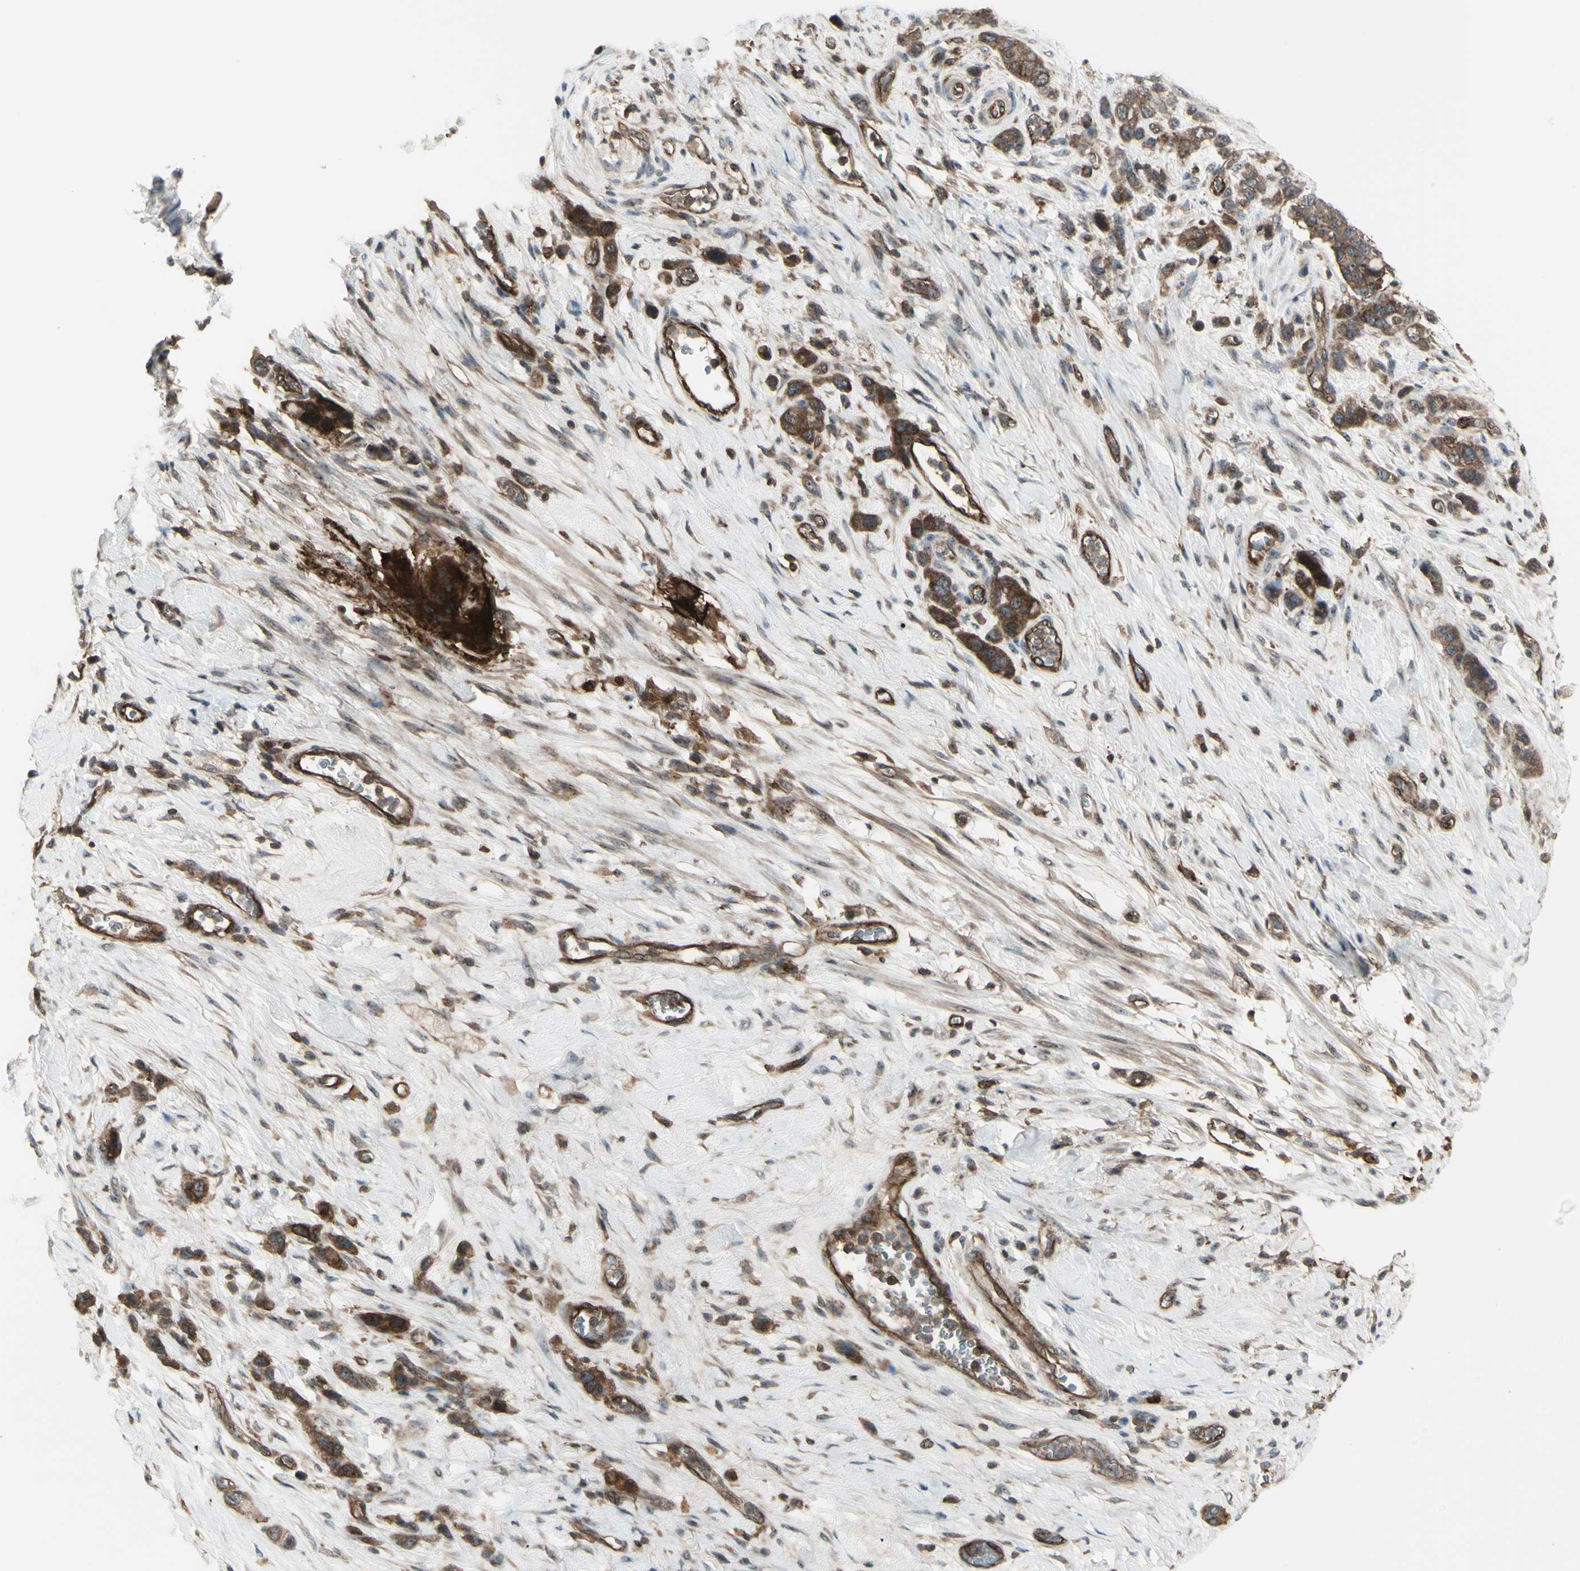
{"staining": {"intensity": "moderate", "quantity": ">75%", "location": "cytoplasmic/membranous"}, "tissue": "stomach cancer", "cell_type": "Tumor cells", "image_type": "cancer", "snomed": [{"axis": "morphology", "description": "Adenocarcinoma, NOS"}, {"axis": "morphology", "description": "Adenocarcinoma, High grade"}, {"axis": "topography", "description": "Stomach, upper"}, {"axis": "topography", "description": "Stomach, lower"}], "caption": "This micrograph exhibits IHC staining of human stomach cancer, with medium moderate cytoplasmic/membranous expression in approximately >75% of tumor cells.", "gene": "FXYD5", "patient": {"sex": "female", "age": 65}}